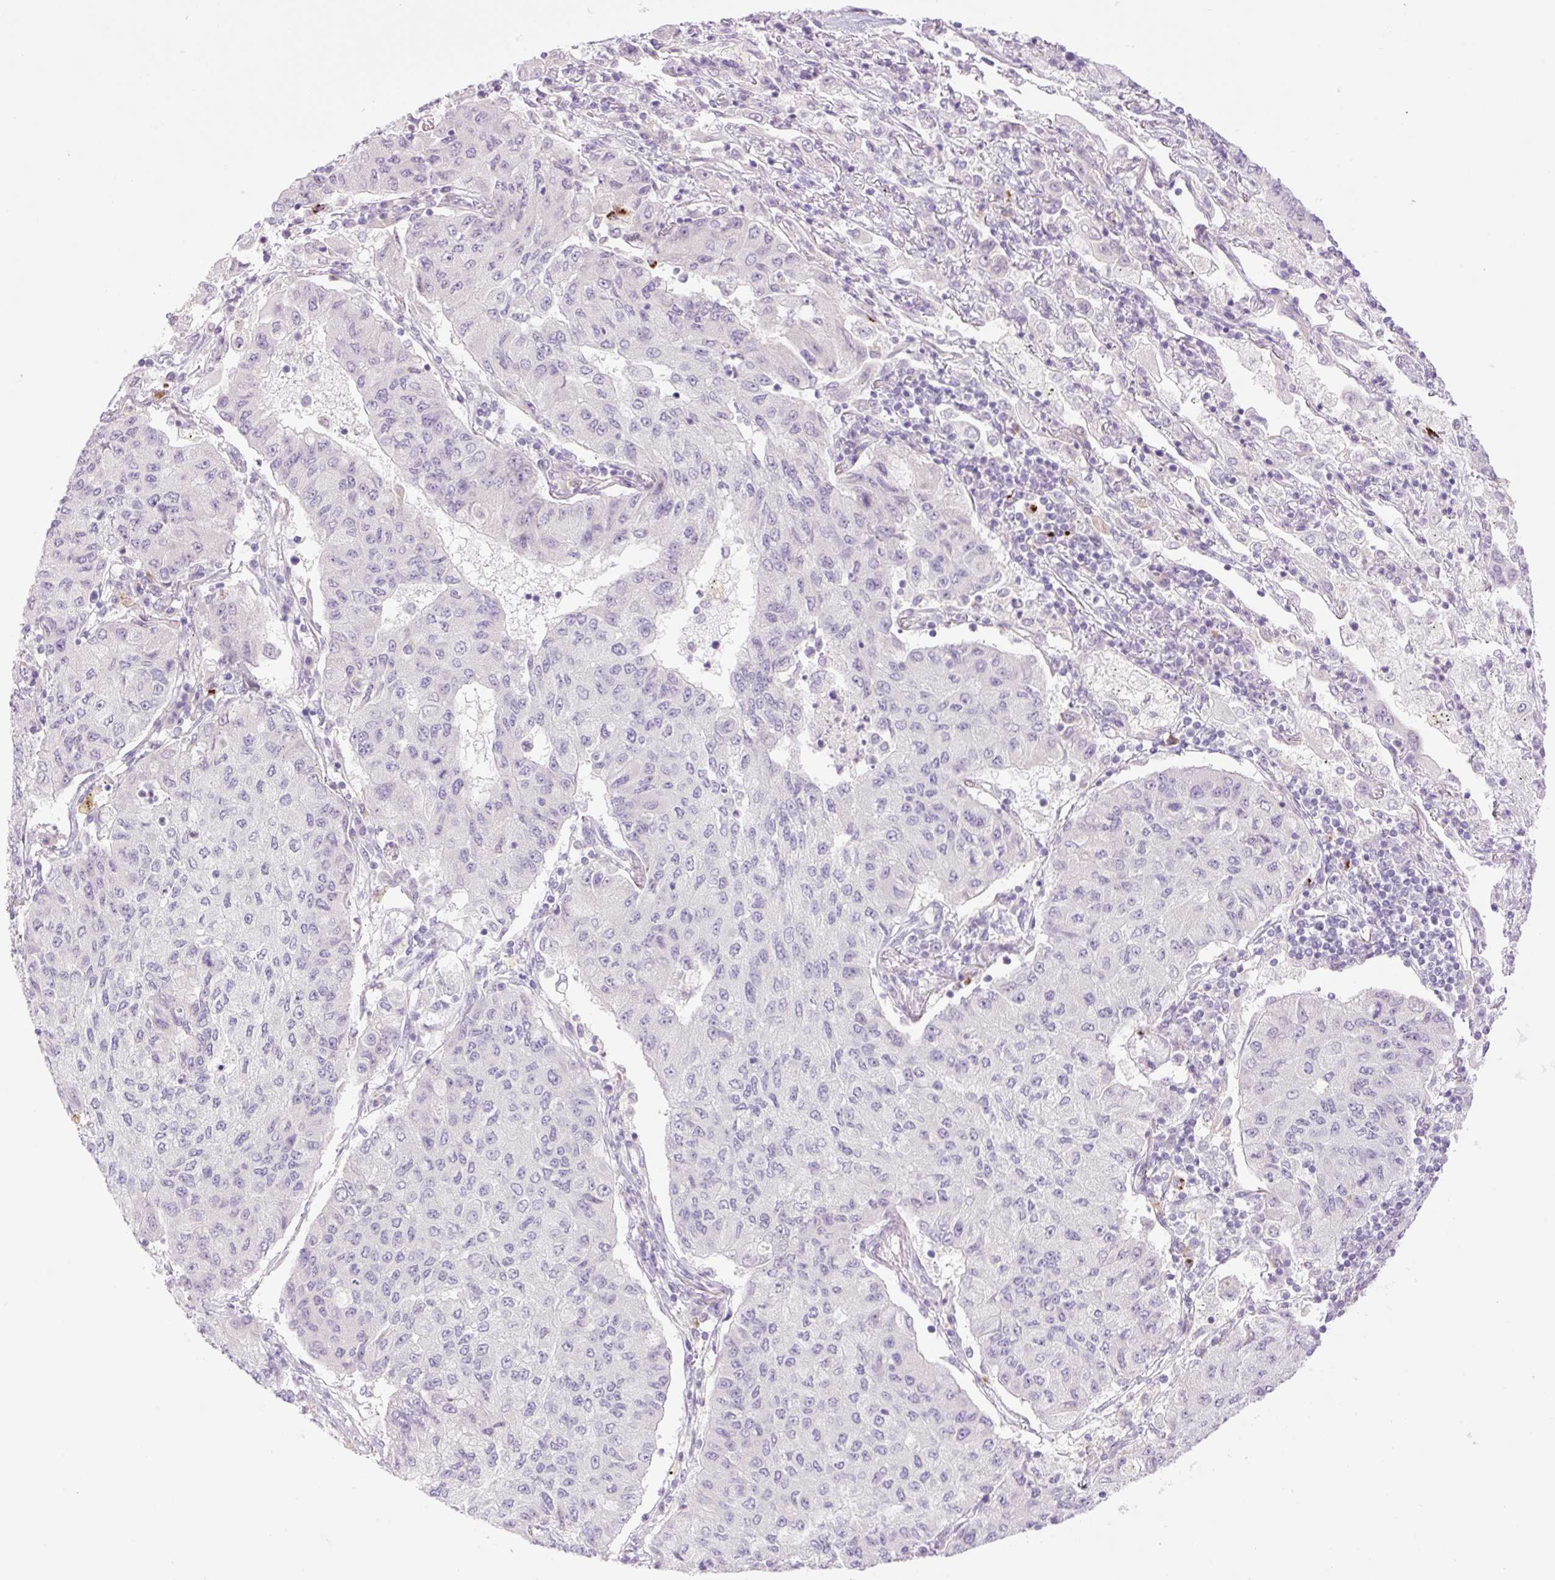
{"staining": {"intensity": "negative", "quantity": "none", "location": "none"}, "tissue": "lung cancer", "cell_type": "Tumor cells", "image_type": "cancer", "snomed": [{"axis": "morphology", "description": "Squamous cell carcinoma, NOS"}, {"axis": "topography", "description": "Lung"}], "caption": "Immunohistochemical staining of human lung squamous cell carcinoma displays no significant expression in tumor cells.", "gene": "SPRYD4", "patient": {"sex": "male", "age": 74}}